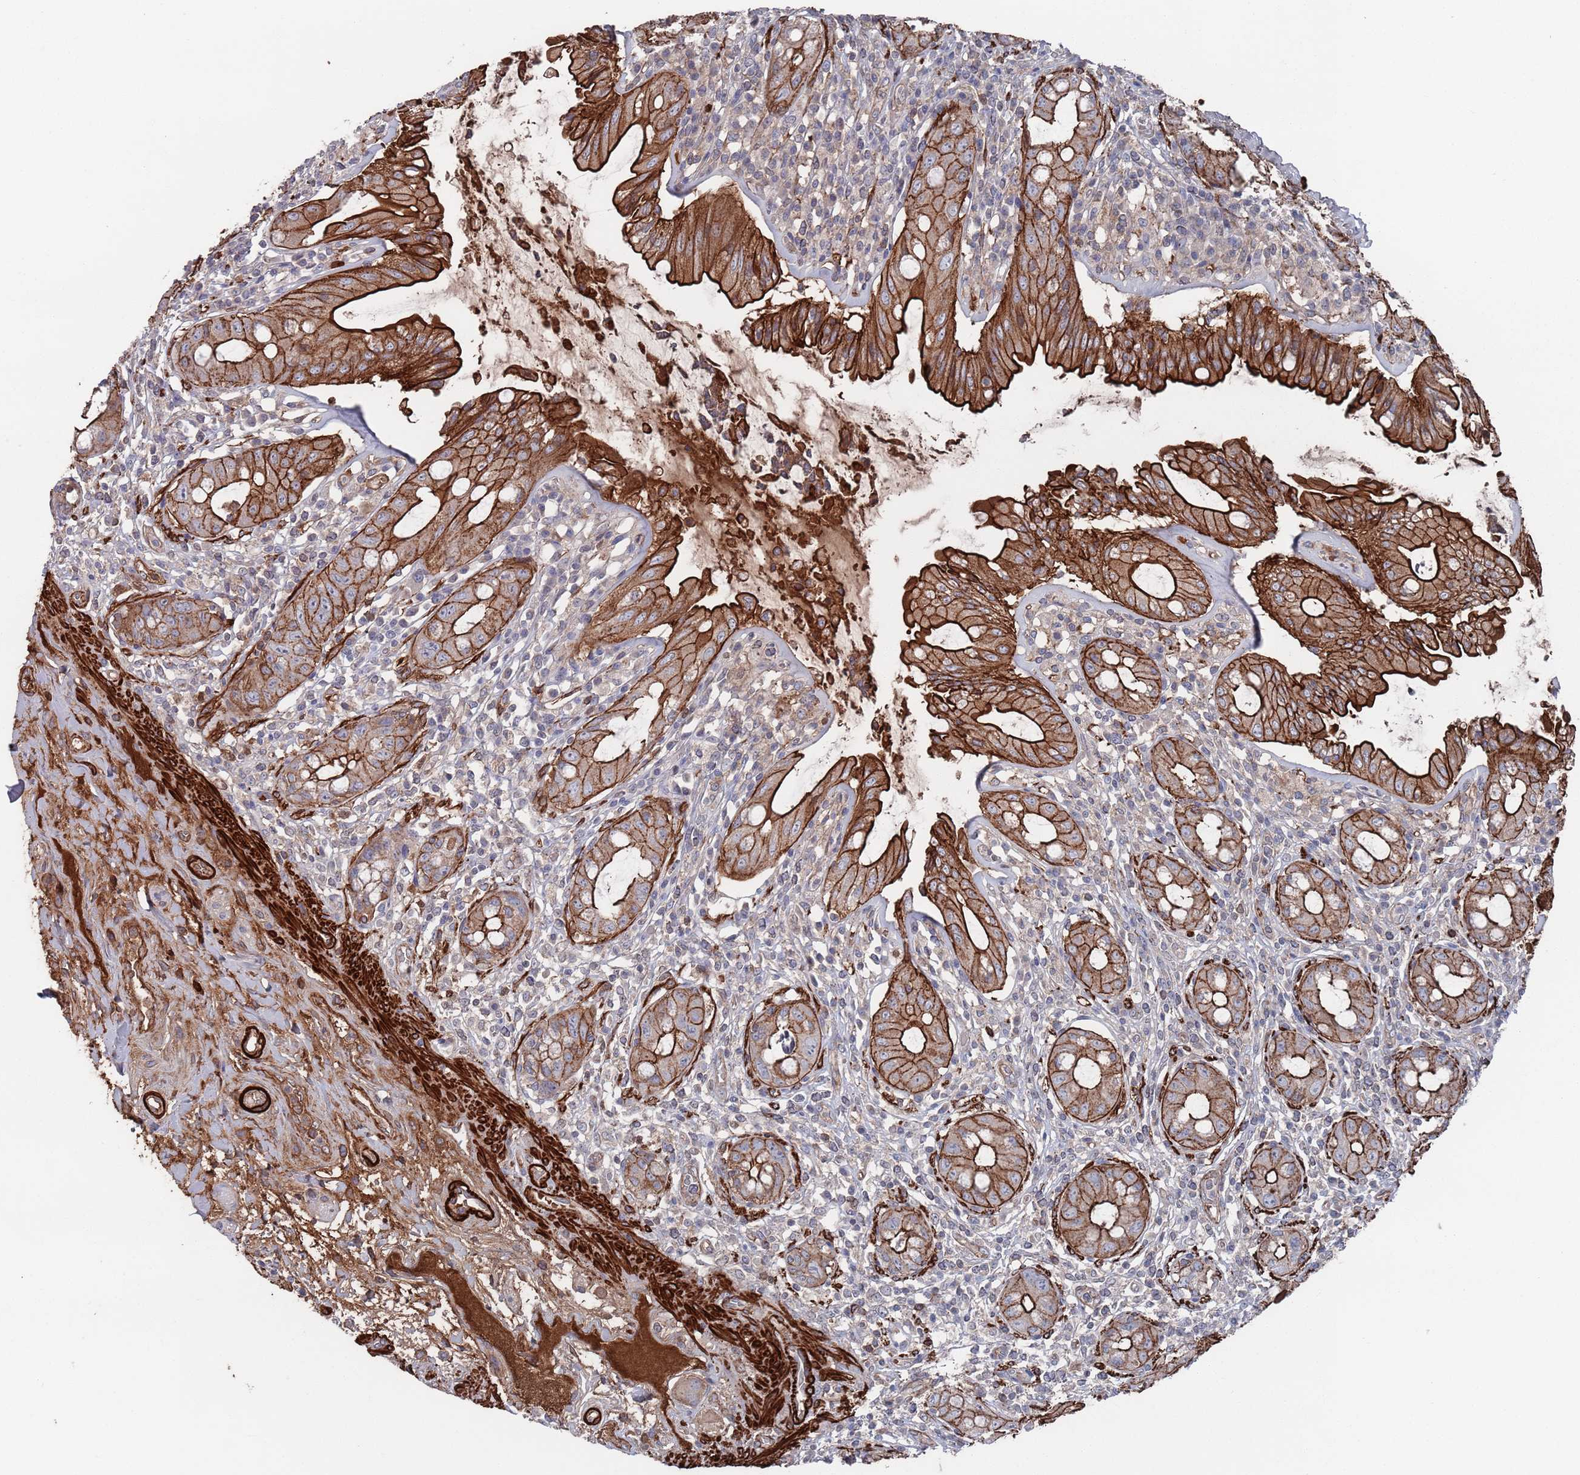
{"staining": {"intensity": "strong", "quantity": ">75%", "location": "cytoplasmic/membranous"}, "tissue": "rectum", "cell_type": "Glandular cells", "image_type": "normal", "snomed": [{"axis": "morphology", "description": "Normal tissue, NOS"}, {"axis": "topography", "description": "Rectum"}], "caption": "Rectum stained with DAB IHC shows high levels of strong cytoplasmic/membranous expression in approximately >75% of glandular cells.", "gene": "PLEKHA4", "patient": {"sex": "female", "age": 57}}